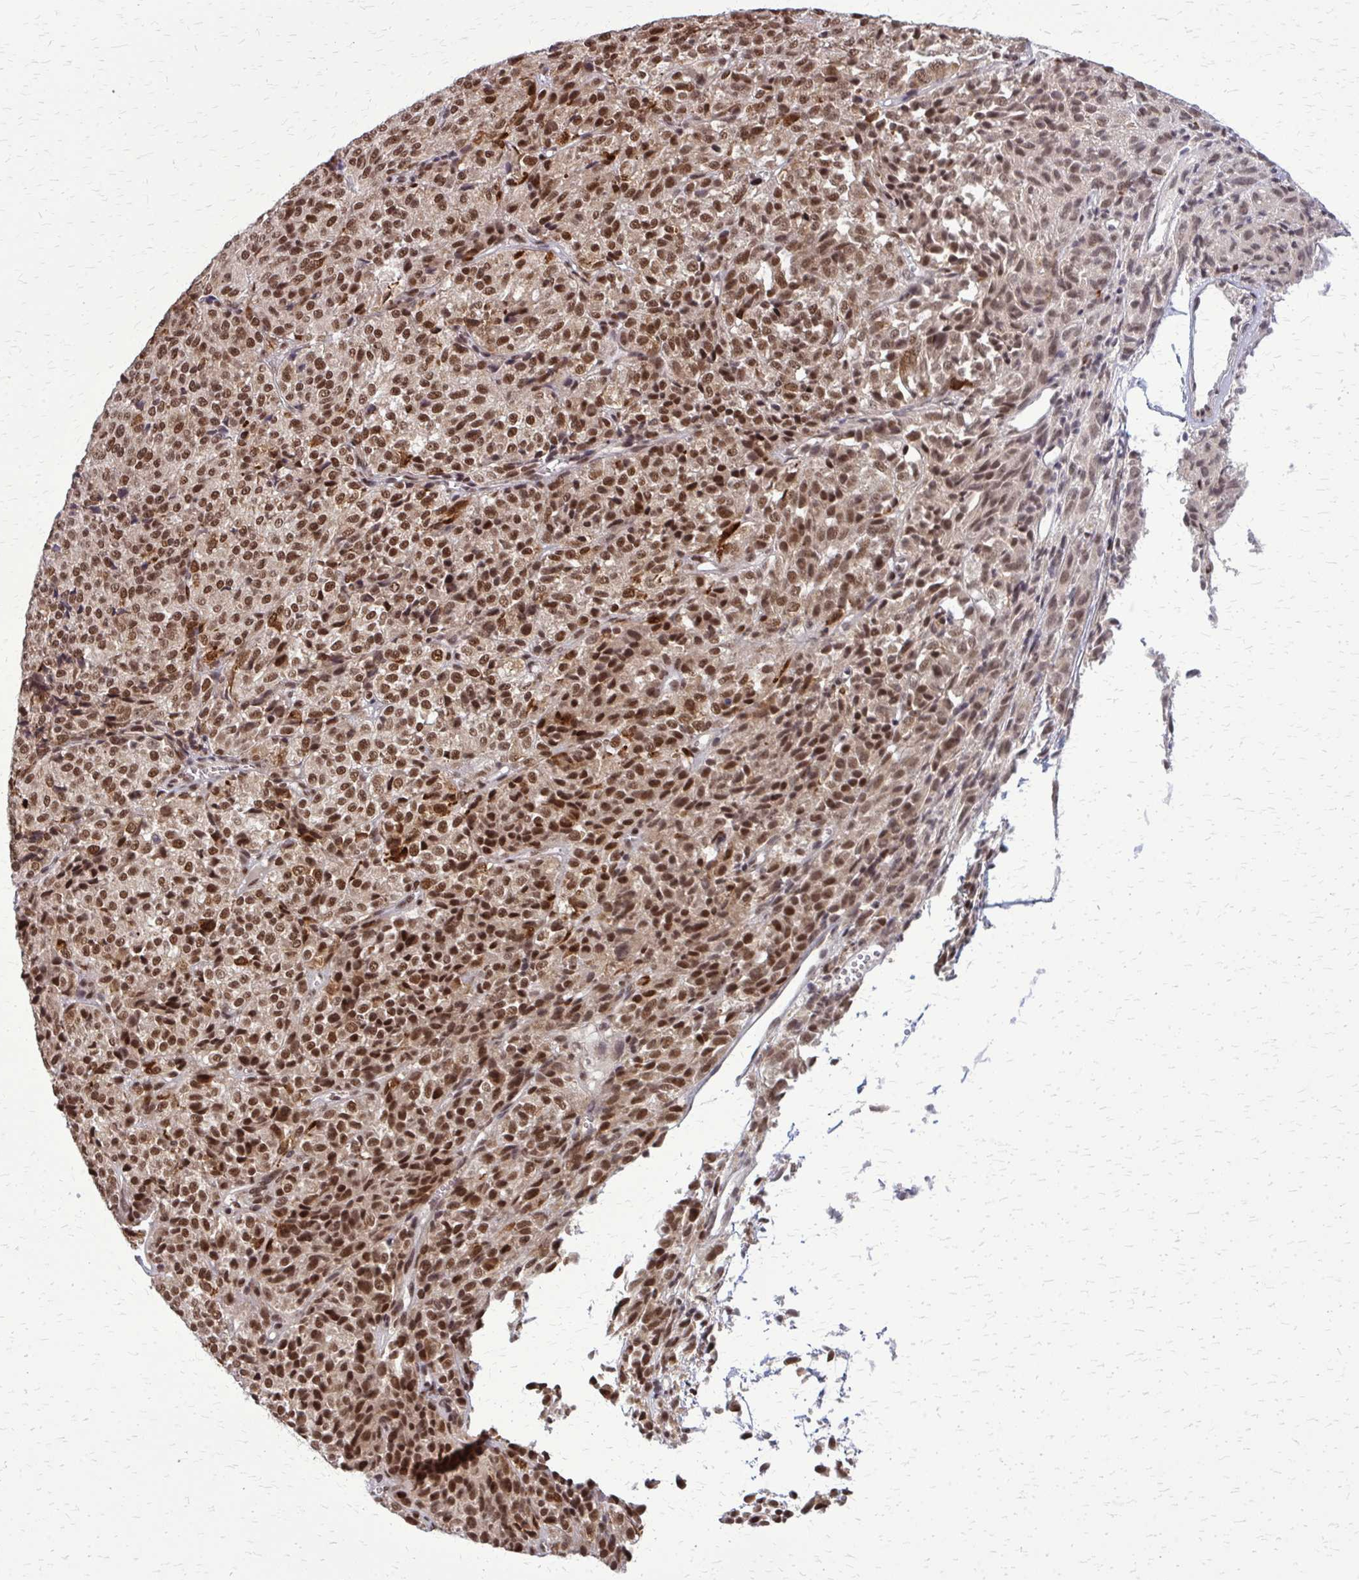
{"staining": {"intensity": "moderate", "quantity": ">75%", "location": "nuclear"}, "tissue": "melanoma", "cell_type": "Tumor cells", "image_type": "cancer", "snomed": [{"axis": "morphology", "description": "Malignant melanoma, Metastatic site"}, {"axis": "topography", "description": "Brain"}], "caption": "High-power microscopy captured an immunohistochemistry (IHC) image of malignant melanoma (metastatic site), revealing moderate nuclear positivity in about >75% of tumor cells.", "gene": "HDAC3", "patient": {"sex": "female", "age": 56}}